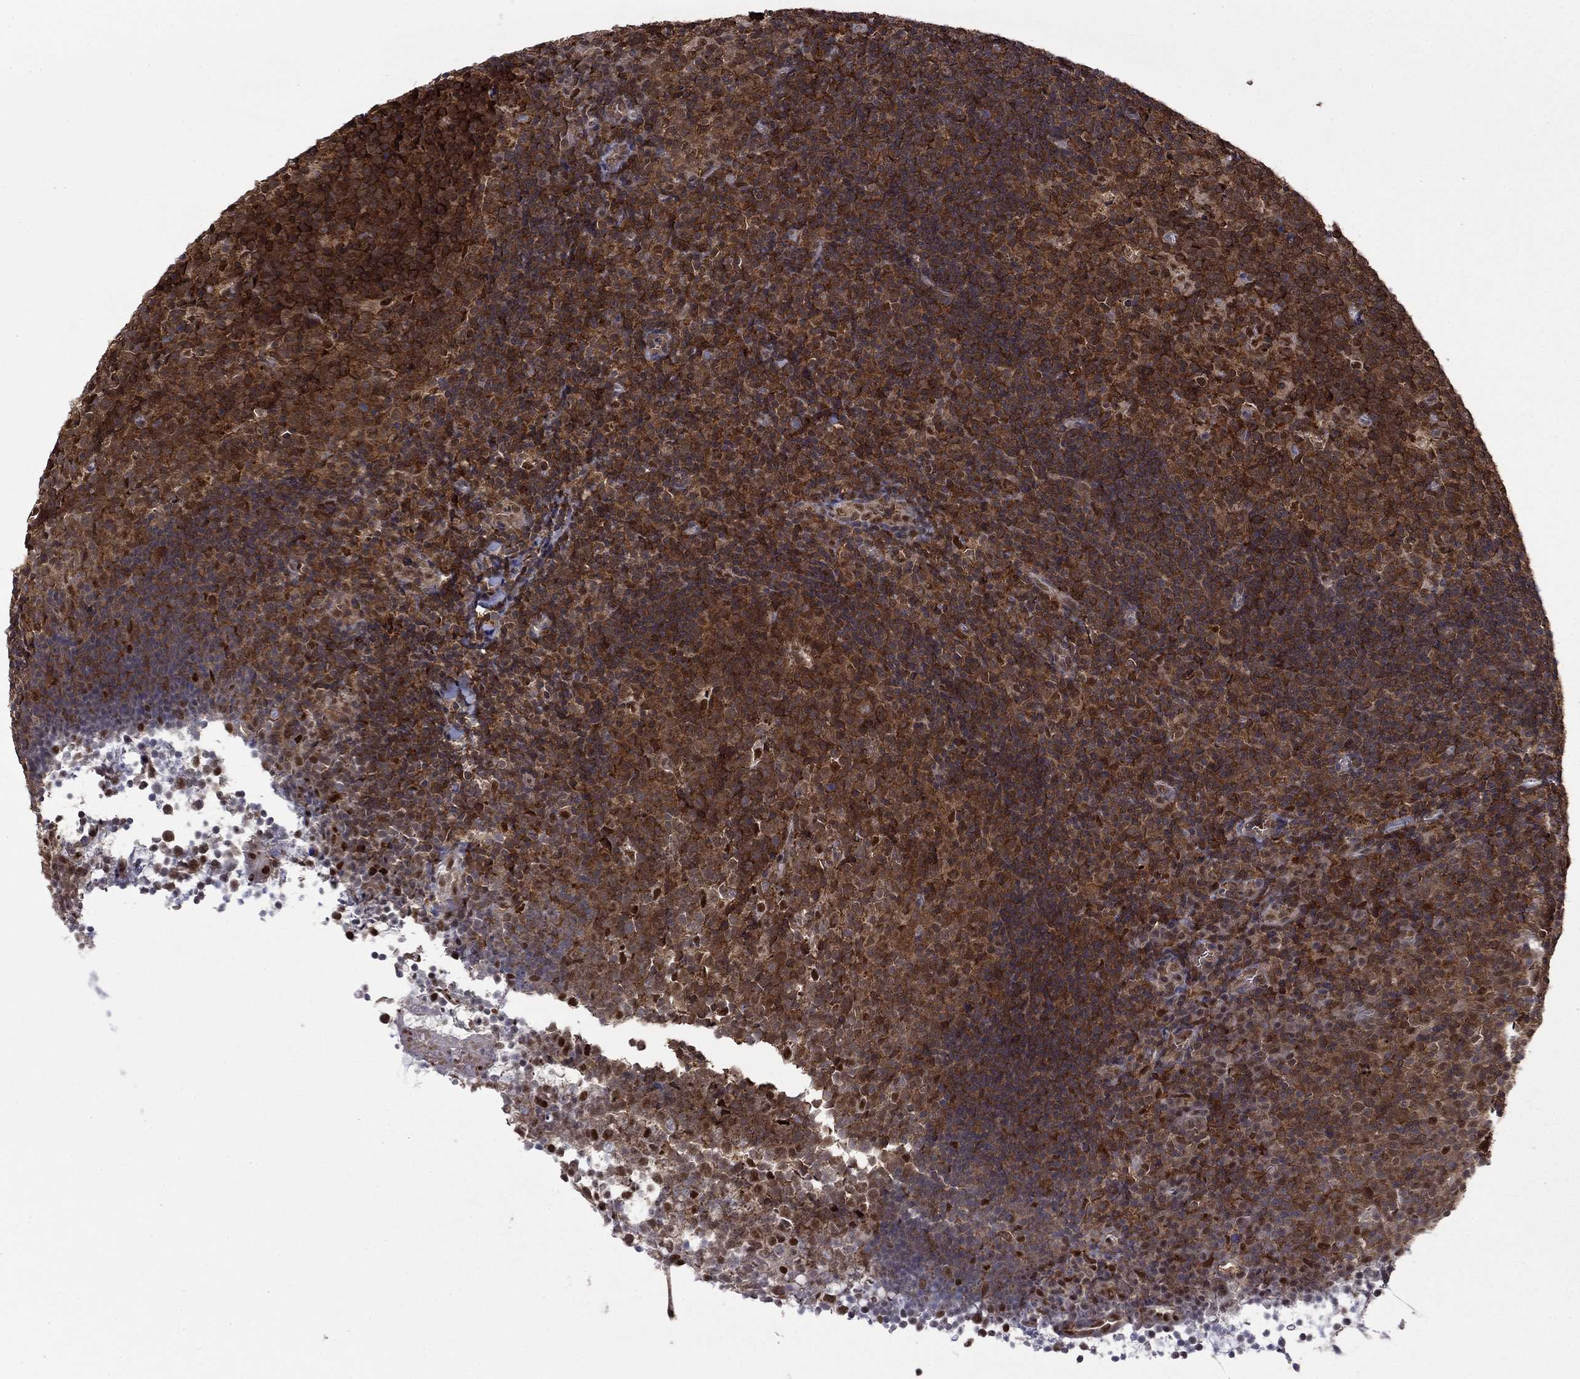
{"staining": {"intensity": "moderate", "quantity": ">75%", "location": "cytoplasmic/membranous"}, "tissue": "tonsil", "cell_type": "Germinal center cells", "image_type": "normal", "snomed": [{"axis": "morphology", "description": "Normal tissue, NOS"}, {"axis": "topography", "description": "Tonsil"}], "caption": "This histopathology image reveals immunohistochemistry staining of benign human tonsil, with medium moderate cytoplasmic/membranous staining in about >75% of germinal center cells.", "gene": "PSMD2", "patient": {"sex": "female", "age": 5}}